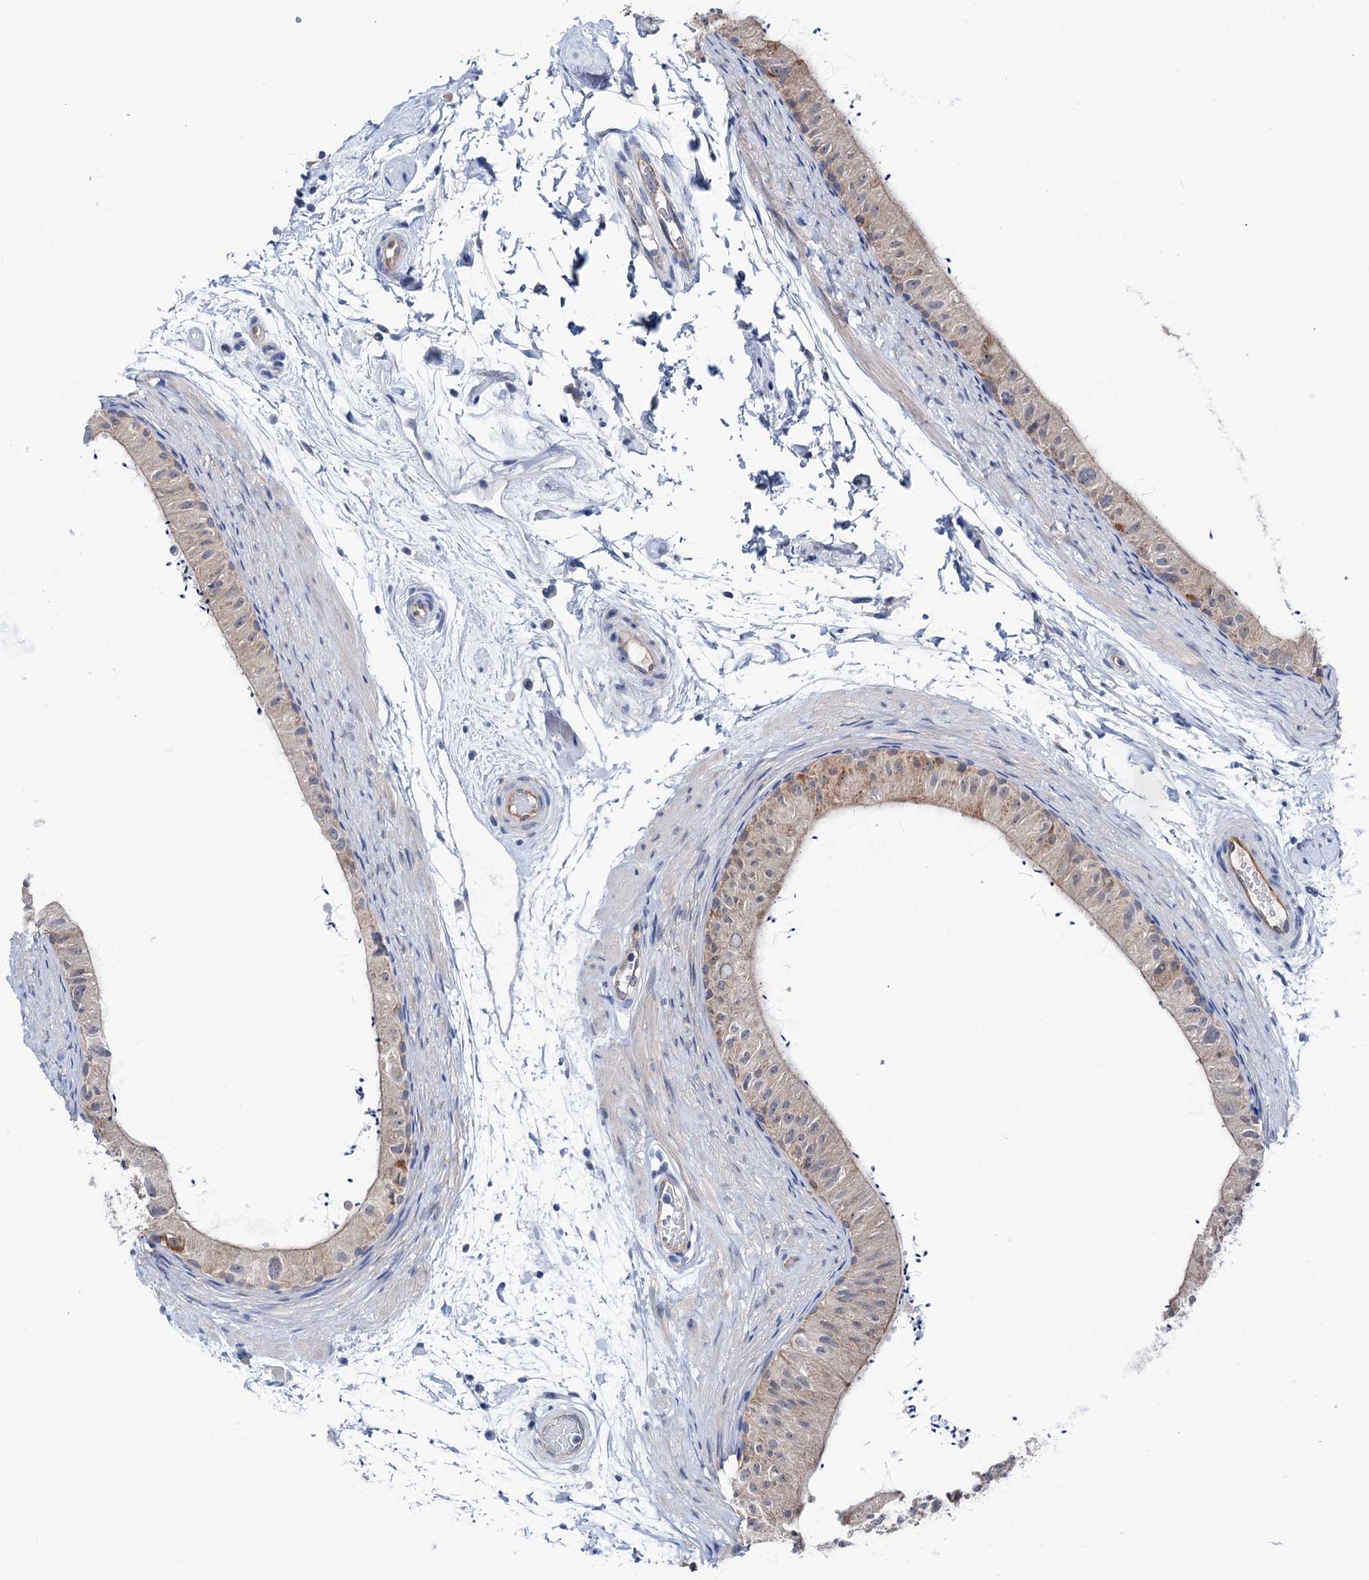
{"staining": {"intensity": "weak", "quantity": ">75%", "location": "cytoplasmic/membranous"}, "tissue": "epididymis", "cell_type": "Glandular cells", "image_type": "normal", "snomed": [{"axis": "morphology", "description": "Normal tissue, NOS"}, {"axis": "topography", "description": "Epididymis"}], "caption": "Weak cytoplasmic/membranous positivity for a protein is seen in about >75% of glandular cells of benign epididymis using IHC.", "gene": "SHROOM1", "patient": {"sex": "male", "age": 50}}